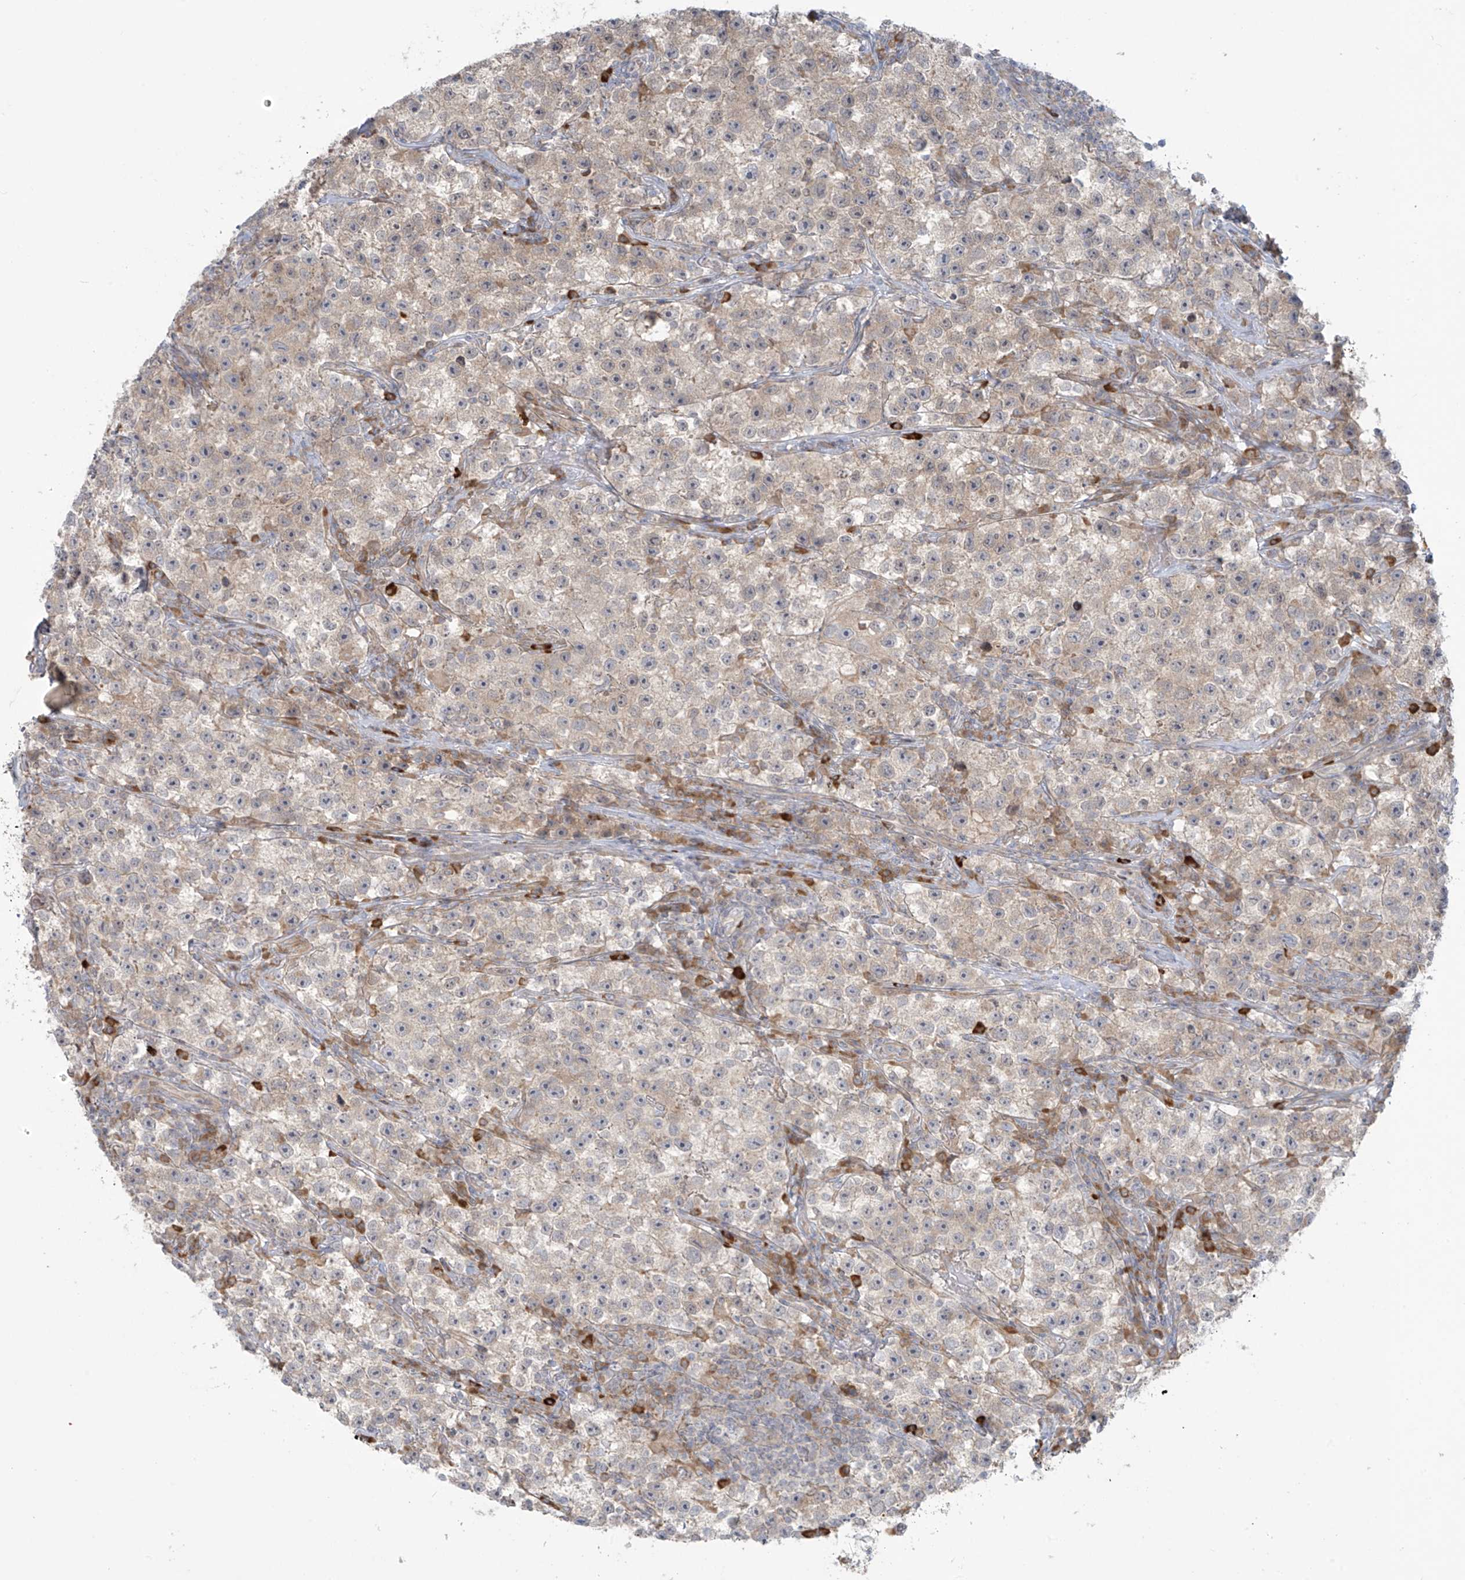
{"staining": {"intensity": "weak", "quantity": "25%-75%", "location": "cytoplasmic/membranous"}, "tissue": "testis cancer", "cell_type": "Tumor cells", "image_type": "cancer", "snomed": [{"axis": "morphology", "description": "Seminoma, NOS"}, {"axis": "topography", "description": "Testis"}], "caption": "Protein staining of testis cancer (seminoma) tissue displays weak cytoplasmic/membranous staining in approximately 25%-75% of tumor cells.", "gene": "PPAT", "patient": {"sex": "male", "age": 22}}